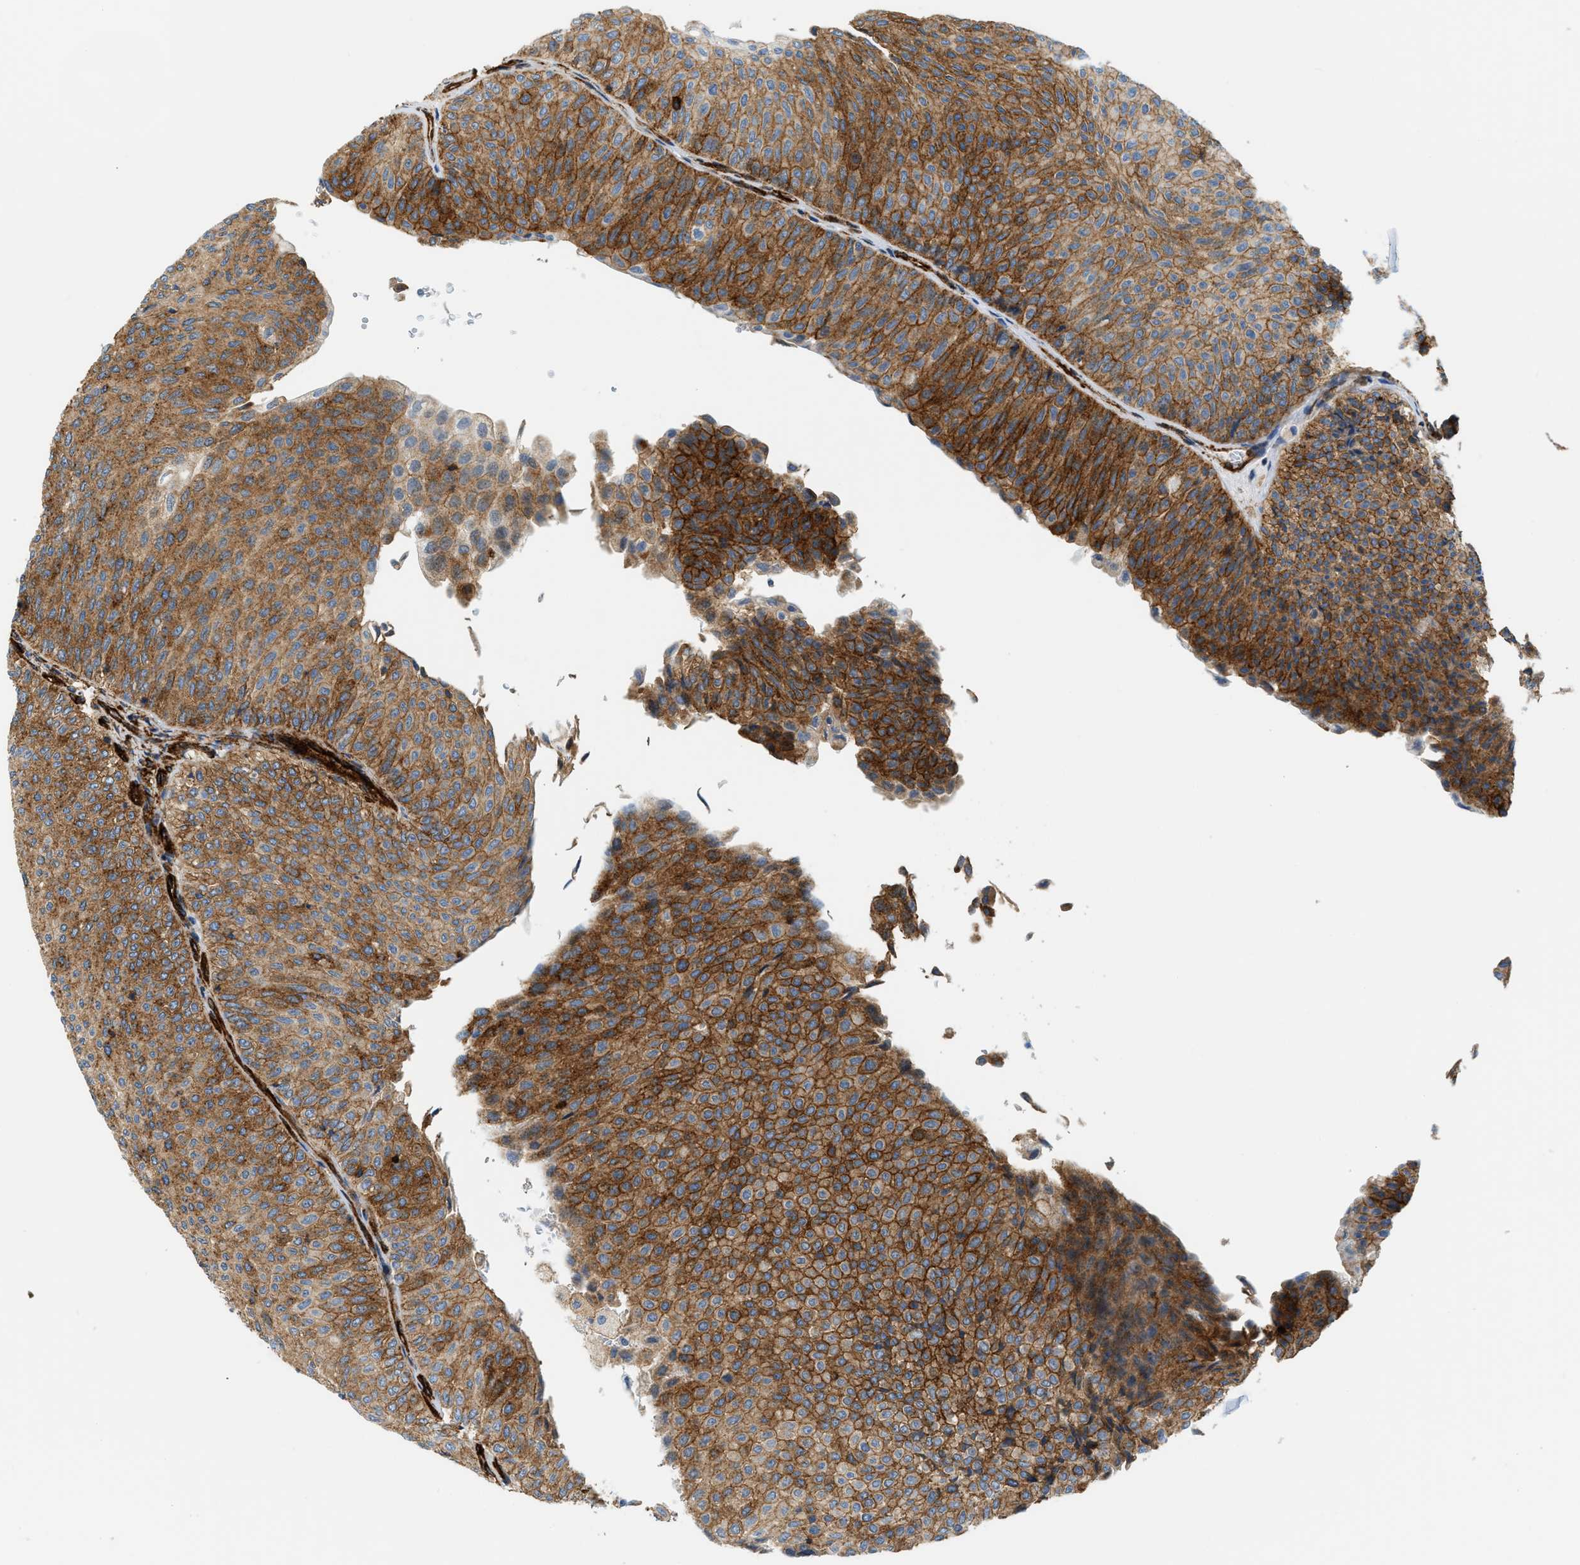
{"staining": {"intensity": "moderate", "quantity": ">75%", "location": "cytoplasmic/membranous"}, "tissue": "urothelial cancer", "cell_type": "Tumor cells", "image_type": "cancer", "snomed": [{"axis": "morphology", "description": "Urothelial carcinoma, Low grade"}, {"axis": "topography", "description": "Urinary bladder"}], "caption": "Immunohistochemical staining of human urothelial cancer demonstrates moderate cytoplasmic/membranous protein positivity in about >75% of tumor cells.", "gene": "HIP1", "patient": {"sex": "male", "age": 78}}